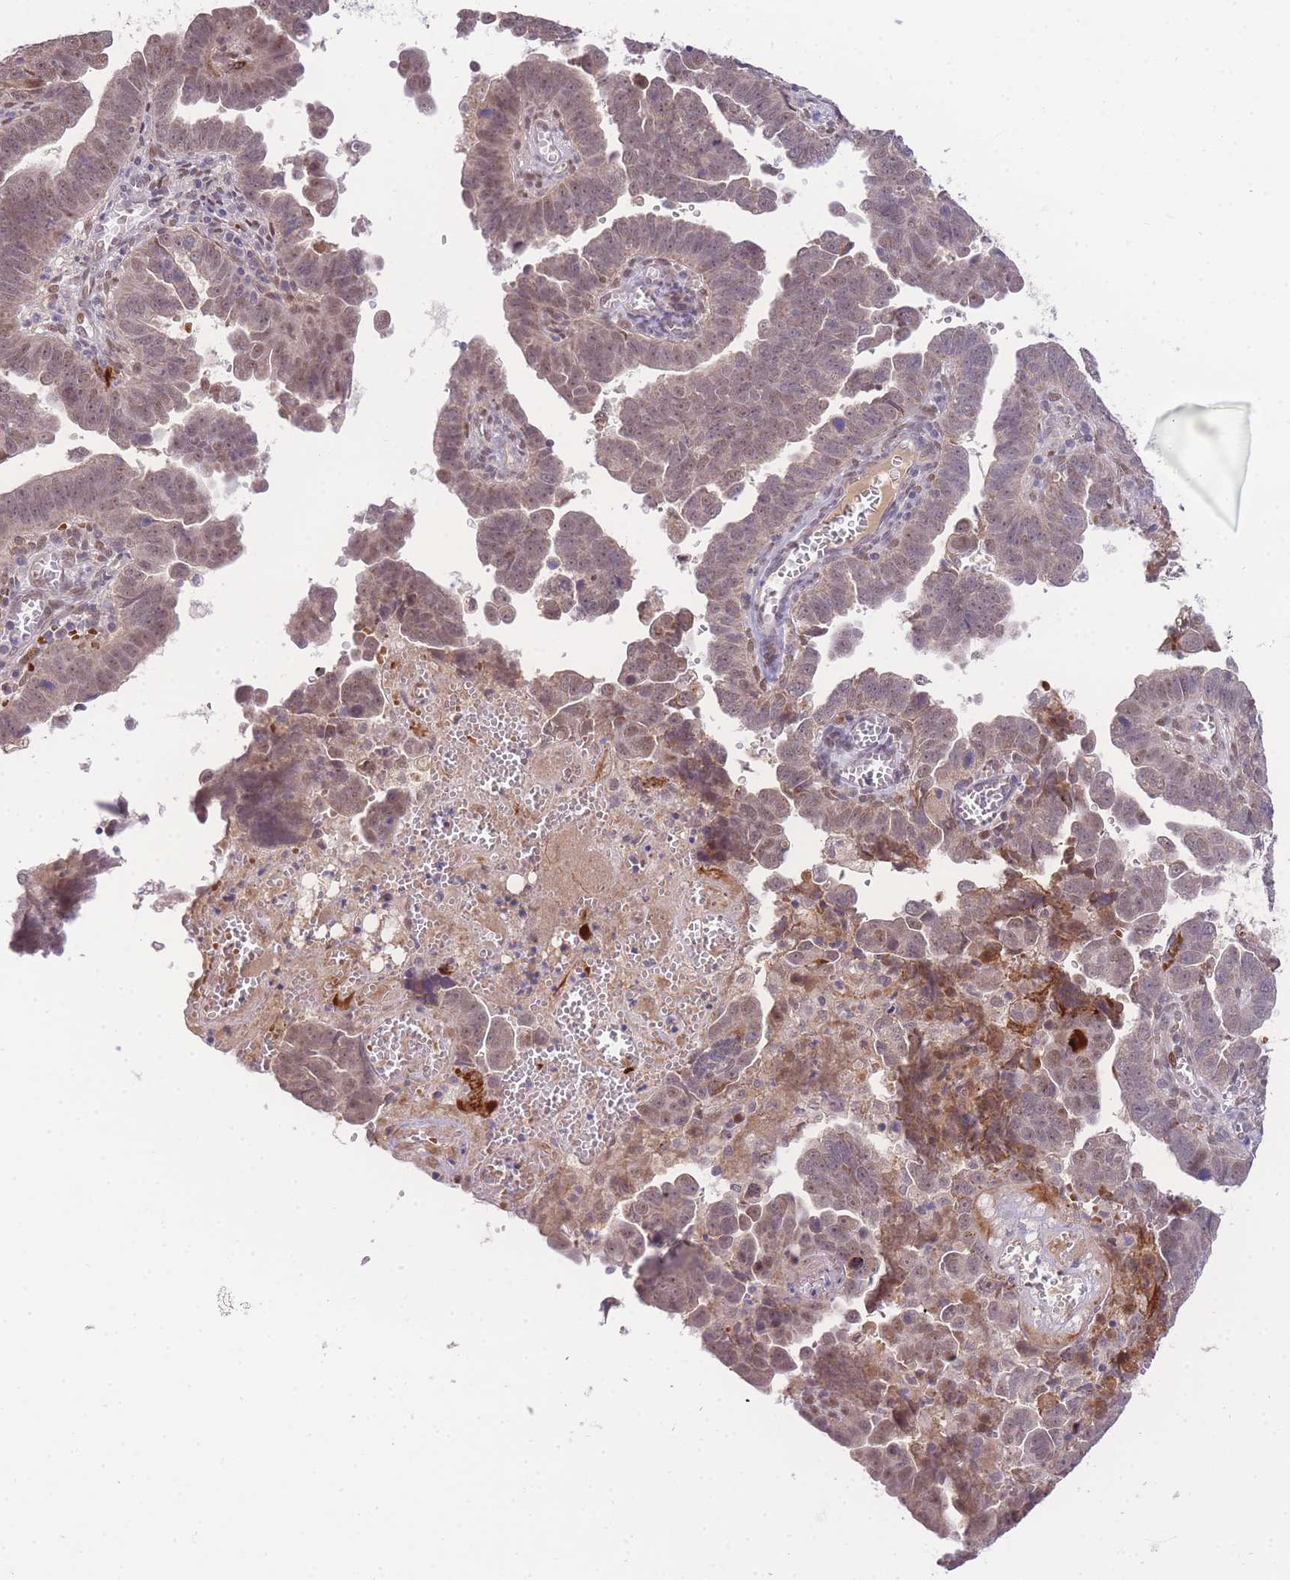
{"staining": {"intensity": "moderate", "quantity": ">75%", "location": "cytoplasmic/membranous,nuclear"}, "tissue": "endometrial cancer", "cell_type": "Tumor cells", "image_type": "cancer", "snomed": [{"axis": "morphology", "description": "Adenocarcinoma, NOS"}, {"axis": "topography", "description": "Endometrium"}], "caption": "Brown immunohistochemical staining in human adenocarcinoma (endometrial) reveals moderate cytoplasmic/membranous and nuclear positivity in about >75% of tumor cells. Using DAB (brown) and hematoxylin (blue) stains, captured at high magnification using brightfield microscopy.", "gene": "PUS10", "patient": {"sex": "female", "age": 75}}